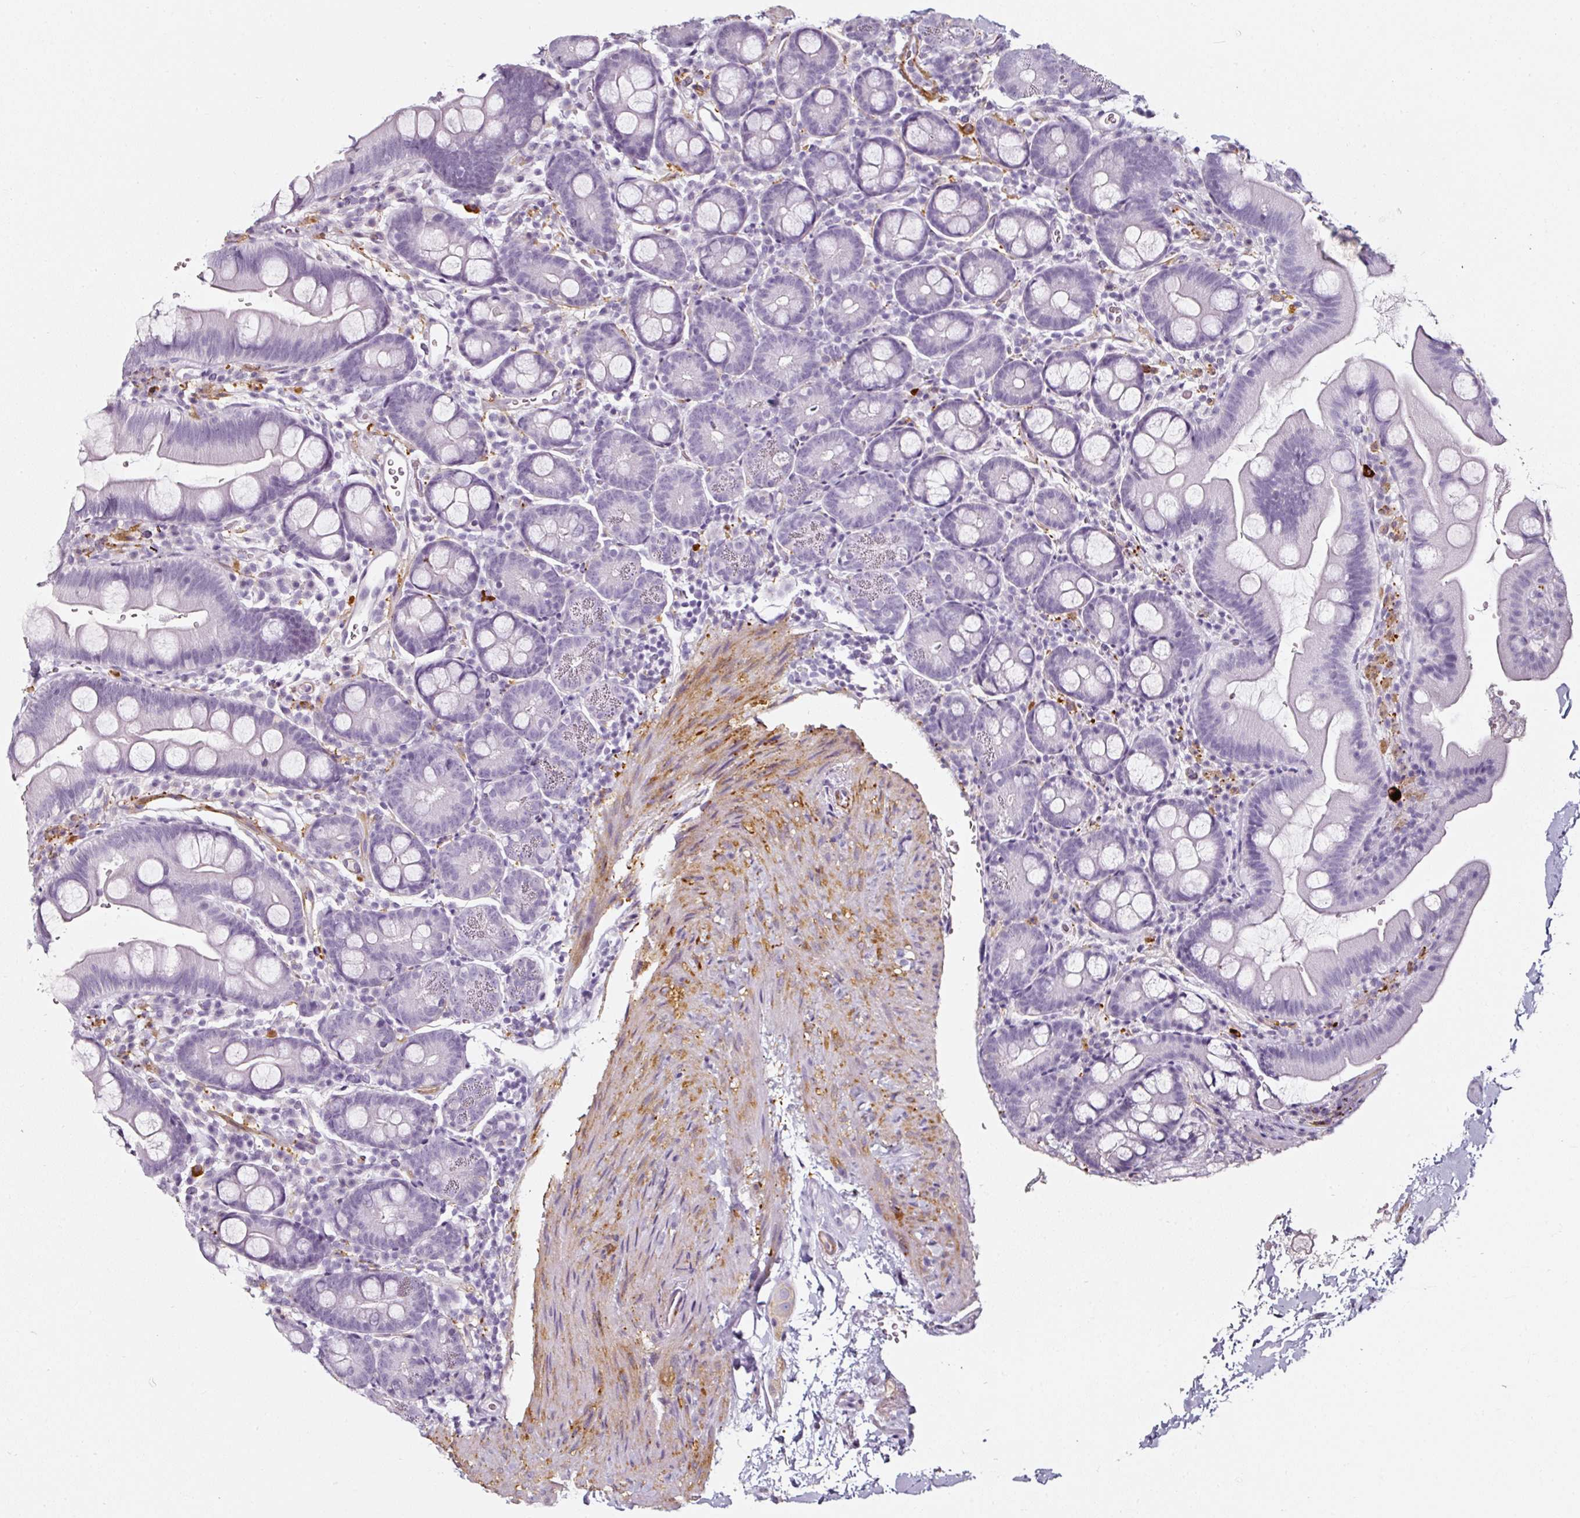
{"staining": {"intensity": "negative", "quantity": "none", "location": "none"}, "tissue": "small intestine", "cell_type": "Glandular cells", "image_type": "normal", "snomed": [{"axis": "morphology", "description": "Normal tissue, NOS"}, {"axis": "topography", "description": "Small intestine"}], "caption": "The micrograph shows no significant staining in glandular cells of small intestine.", "gene": "CAP2", "patient": {"sex": "female", "age": 68}}